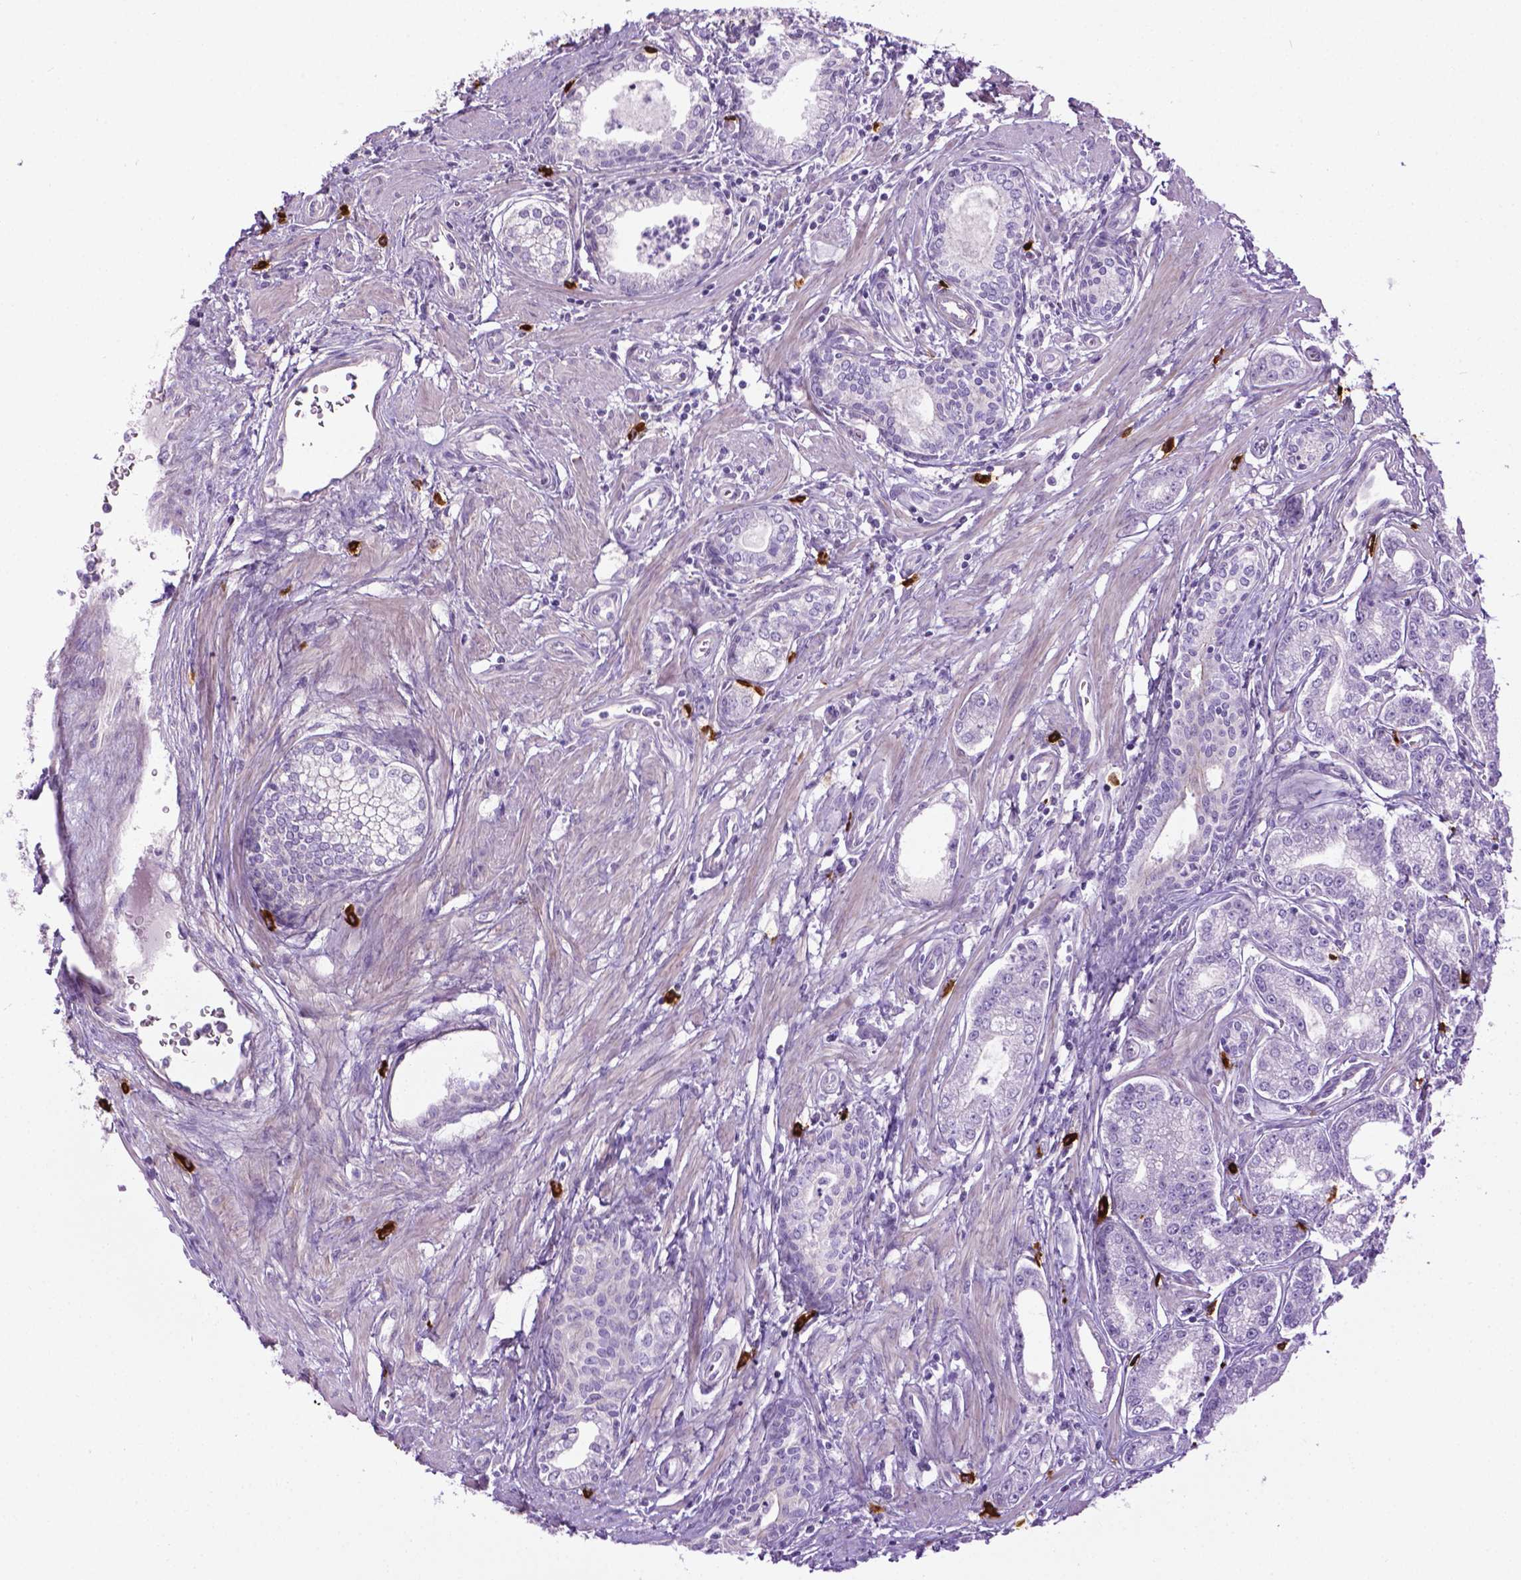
{"staining": {"intensity": "negative", "quantity": "none", "location": "none"}, "tissue": "prostate cancer", "cell_type": "Tumor cells", "image_type": "cancer", "snomed": [{"axis": "morphology", "description": "Adenocarcinoma, NOS"}, {"axis": "topography", "description": "Prostate"}], "caption": "The IHC photomicrograph has no significant positivity in tumor cells of prostate cancer tissue. Brightfield microscopy of immunohistochemistry (IHC) stained with DAB (brown) and hematoxylin (blue), captured at high magnification.", "gene": "SPECC1L", "patient": {"sex": "male", "age": 71}}